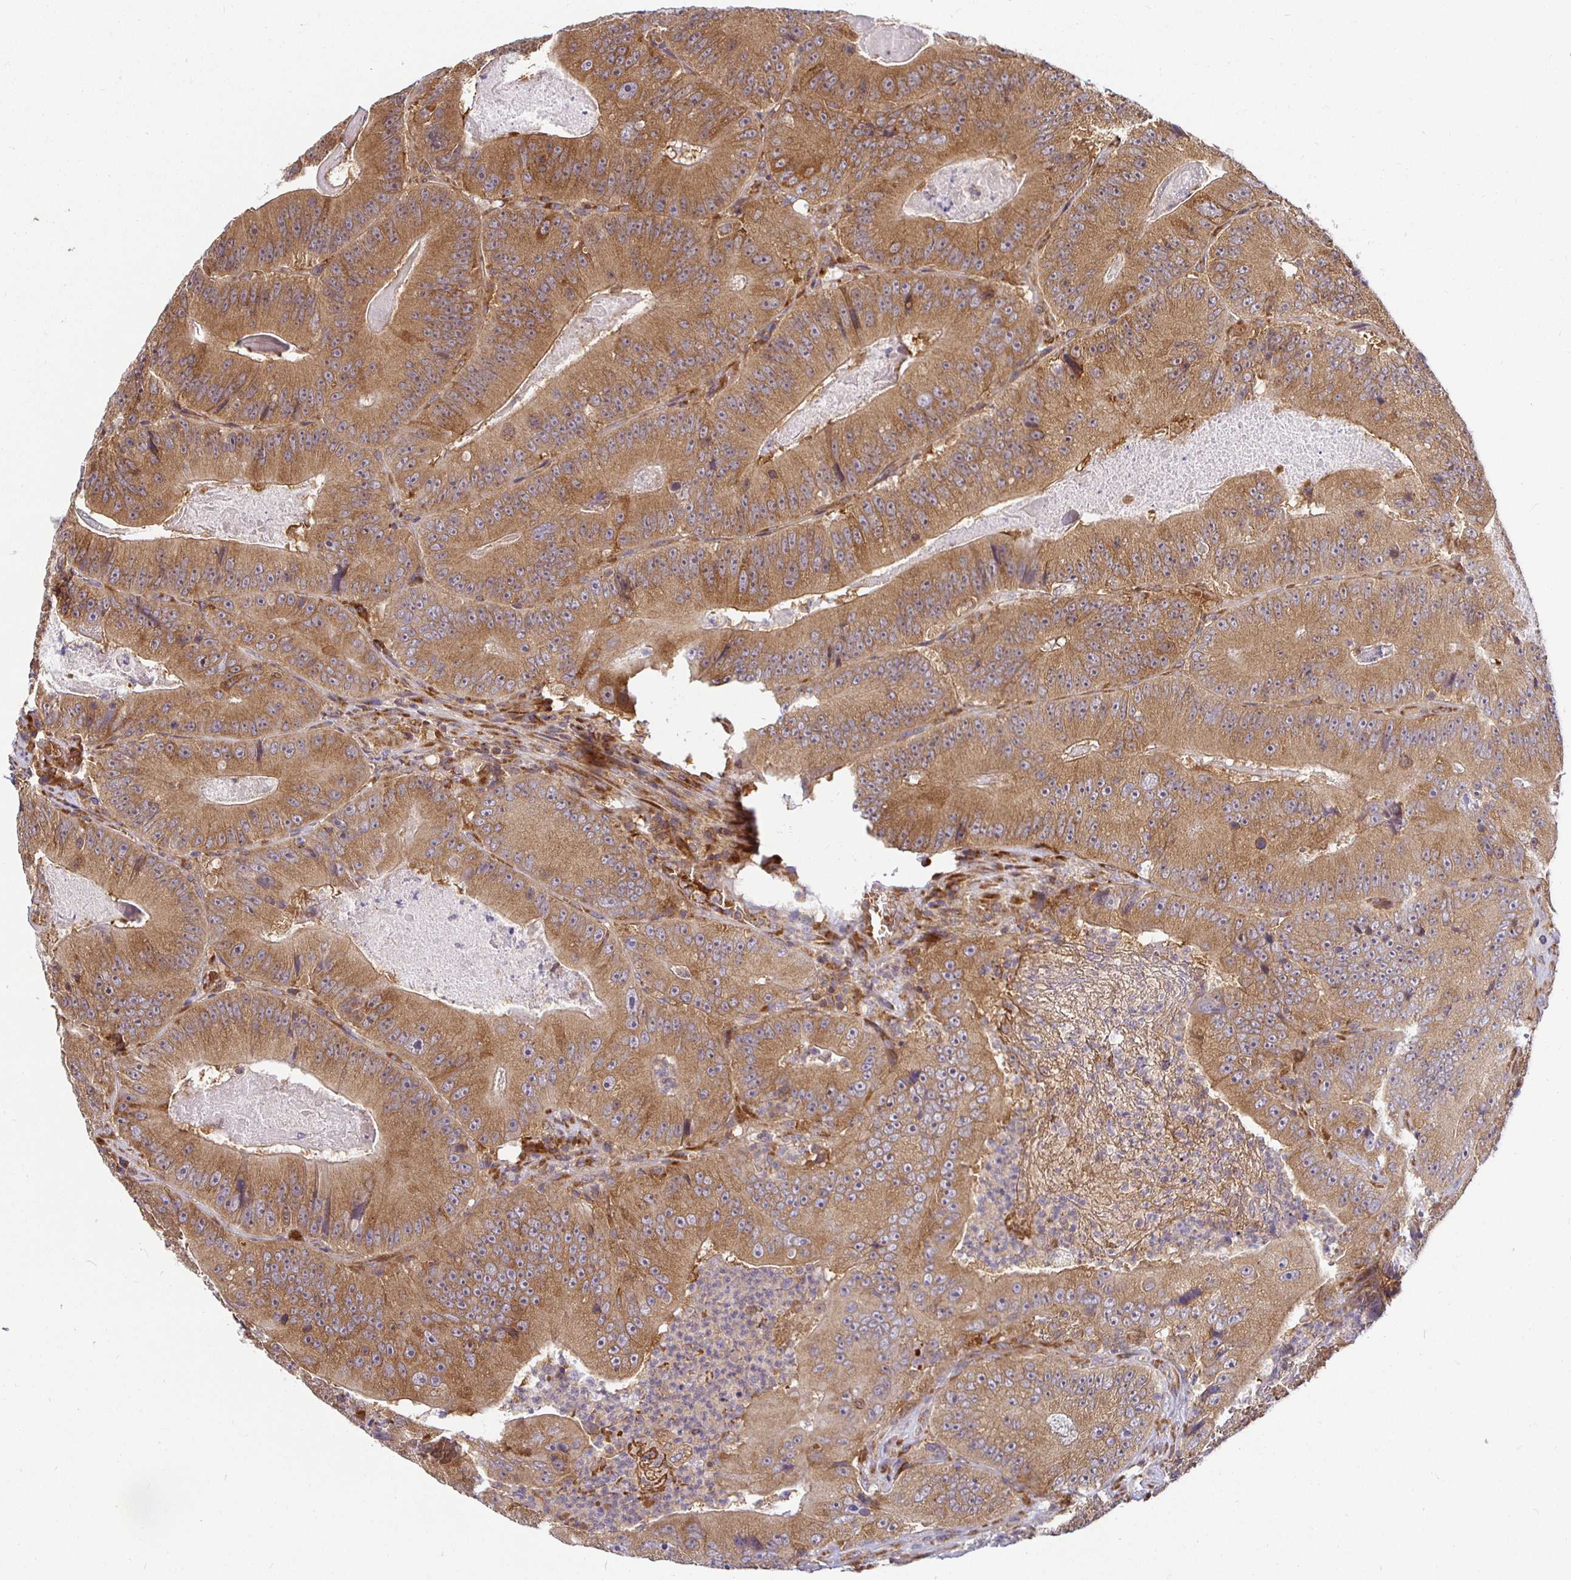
{"staining": {"intensity": "moderate", "quantity": ">75%", "location": "cytoplasmic/membranous"}, "tissue": "colorectal cancer", "cell_type": "Tumor cells", "image_type": "cancer", "snomed": [{"axis": "morphology", "description": "Adenocarcinoma, NOS"}, {"axis": "topography", "description": "Colon"}], "caption": "Adenocarcinoma (colorectal) stained with a protein marker reveals moderate staining in tumor cells.", "gene": "IRAK1", "patient": {"sex": "female", "age": 86}}